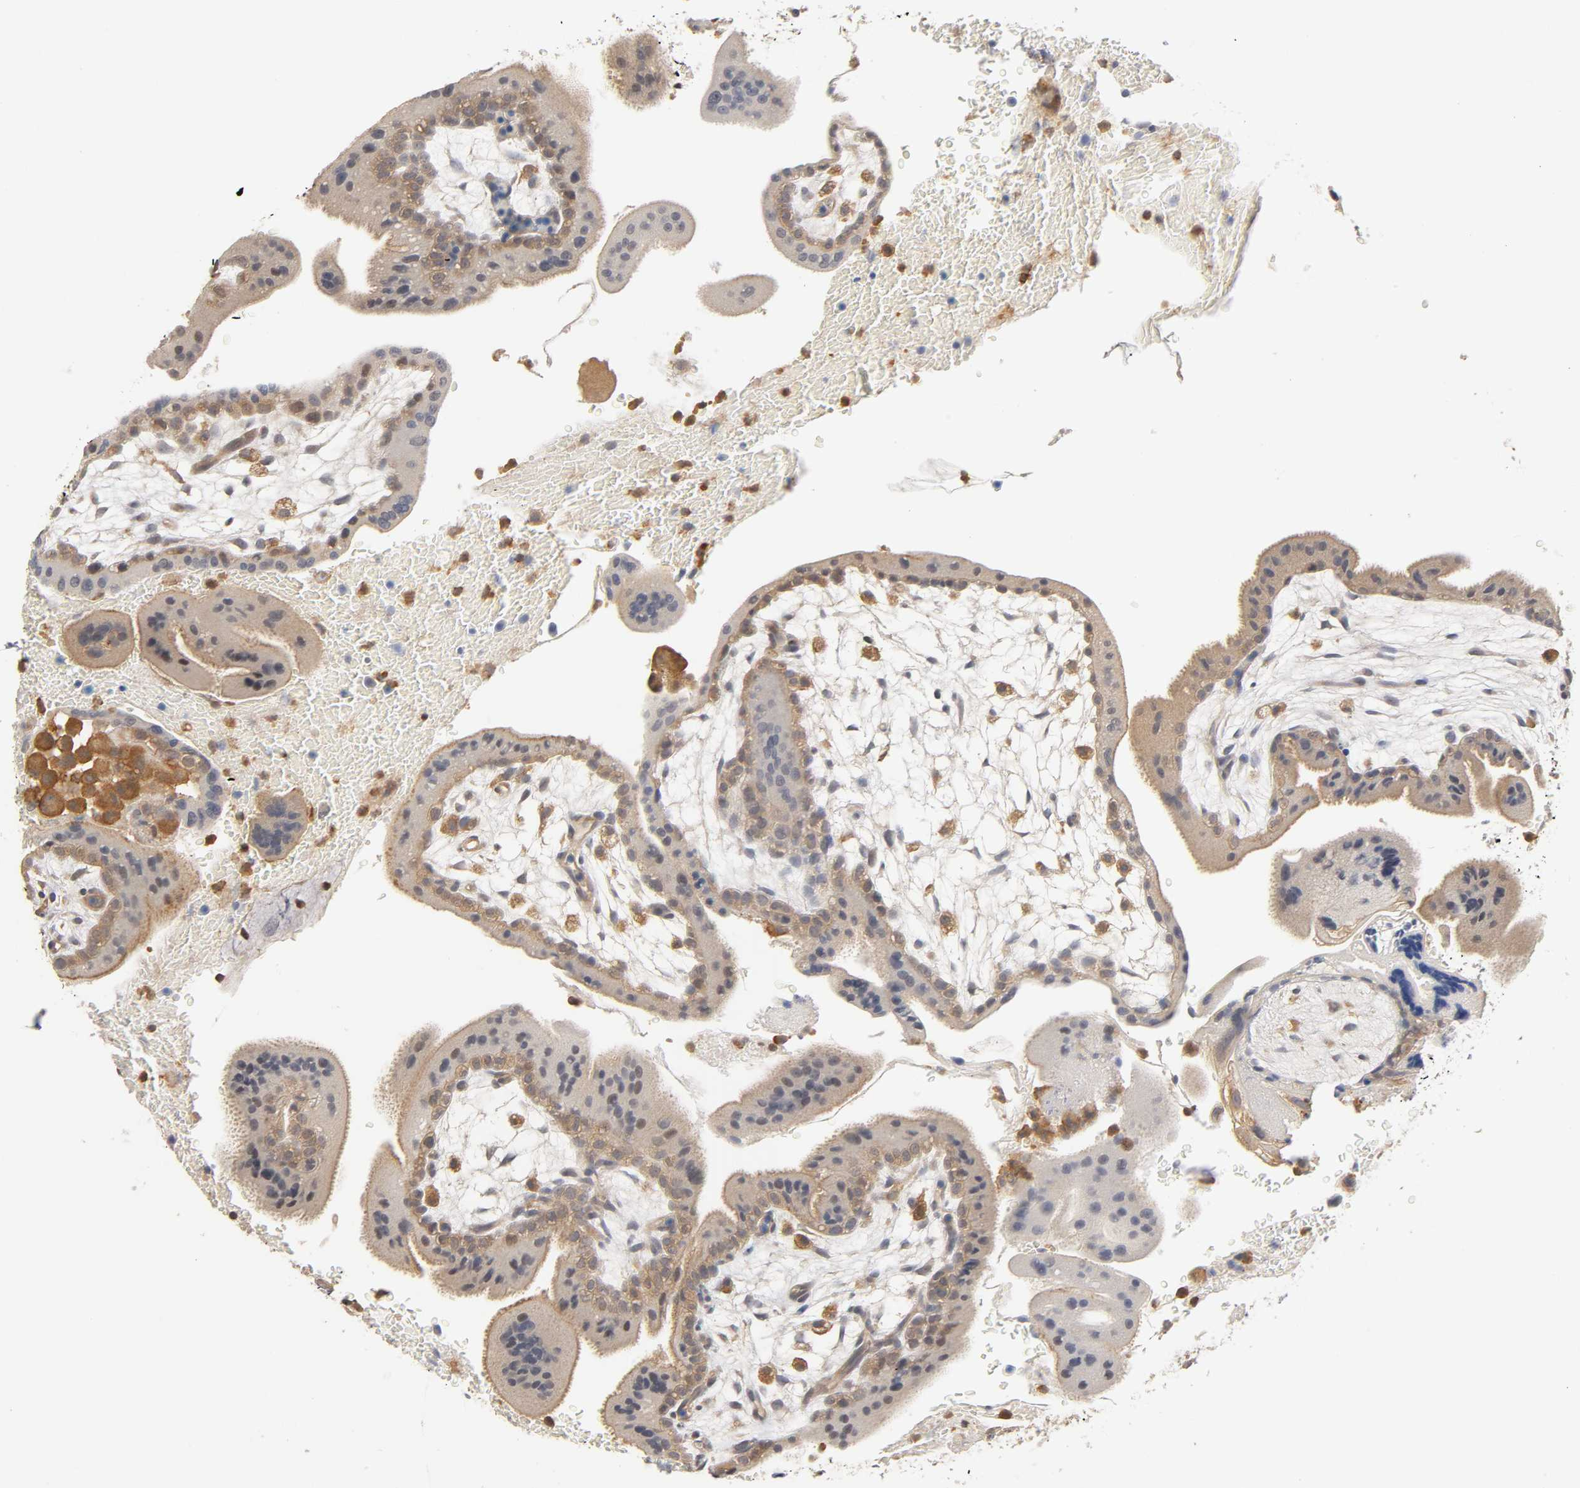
{"staining": {"intensity": "moderate", "quantity": ">75%", "location": "cytoplasmic/membranous"}, "tissue": "placenta", "cell_type": "Decidual cells", "image_type": "normal", "snomed": [{"axis": "morphology", "description": "Normal tissue, NOS"}, {"axis": "topography", "description": "Placenta"}], "caption": "Protein analysis of benign placenta displays moderate cytoplasmic/membranous staining in about >75% of decidual cells.", "gene": "ACTR2", "patient": {"sex": "female", "age": 35}}